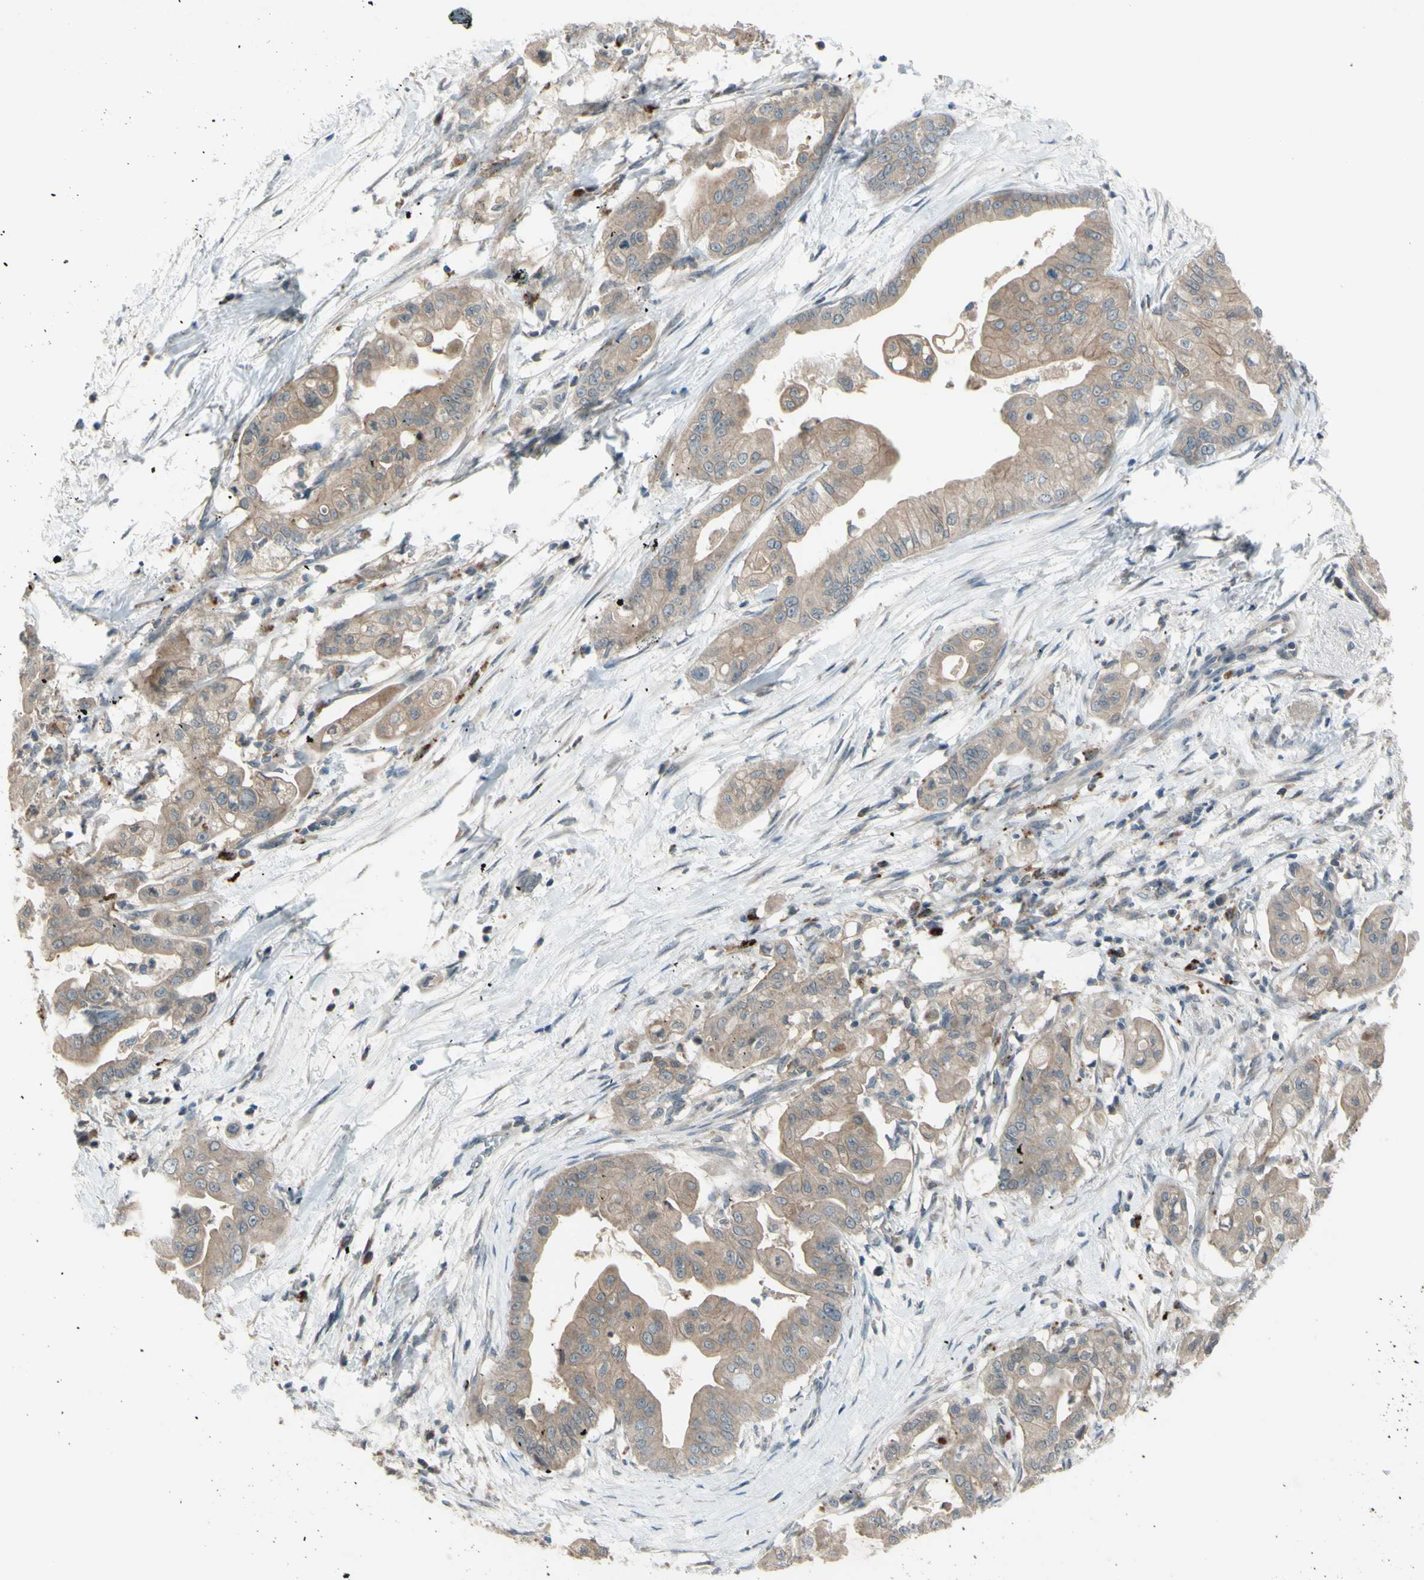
{"staining": {"intensity": "moderate", "quantity": ">75%", "location": "cytoplasmic/membranous"}, "tissue": "pancreatic cancer", "cell_type": "Tumor cells", "image_type": "cancer", "snomed": [{"axis": "morphology", "description": "Adenocarcinoma, NOS"}, {"axis": "topography", "description": "Pancreas"}], "caption": "Protein analysis of adenocarcinoma (pancreatic) tissue reveals moderate cytoplasmic/membranous positivity in about >75% of tumor cells. (DAB (3,3'-diaminobenzidine) = brown stain, brightfield microscopy at high magnification).", "gene": "AFP", "patient": {"sex": "female", "age": 75}}